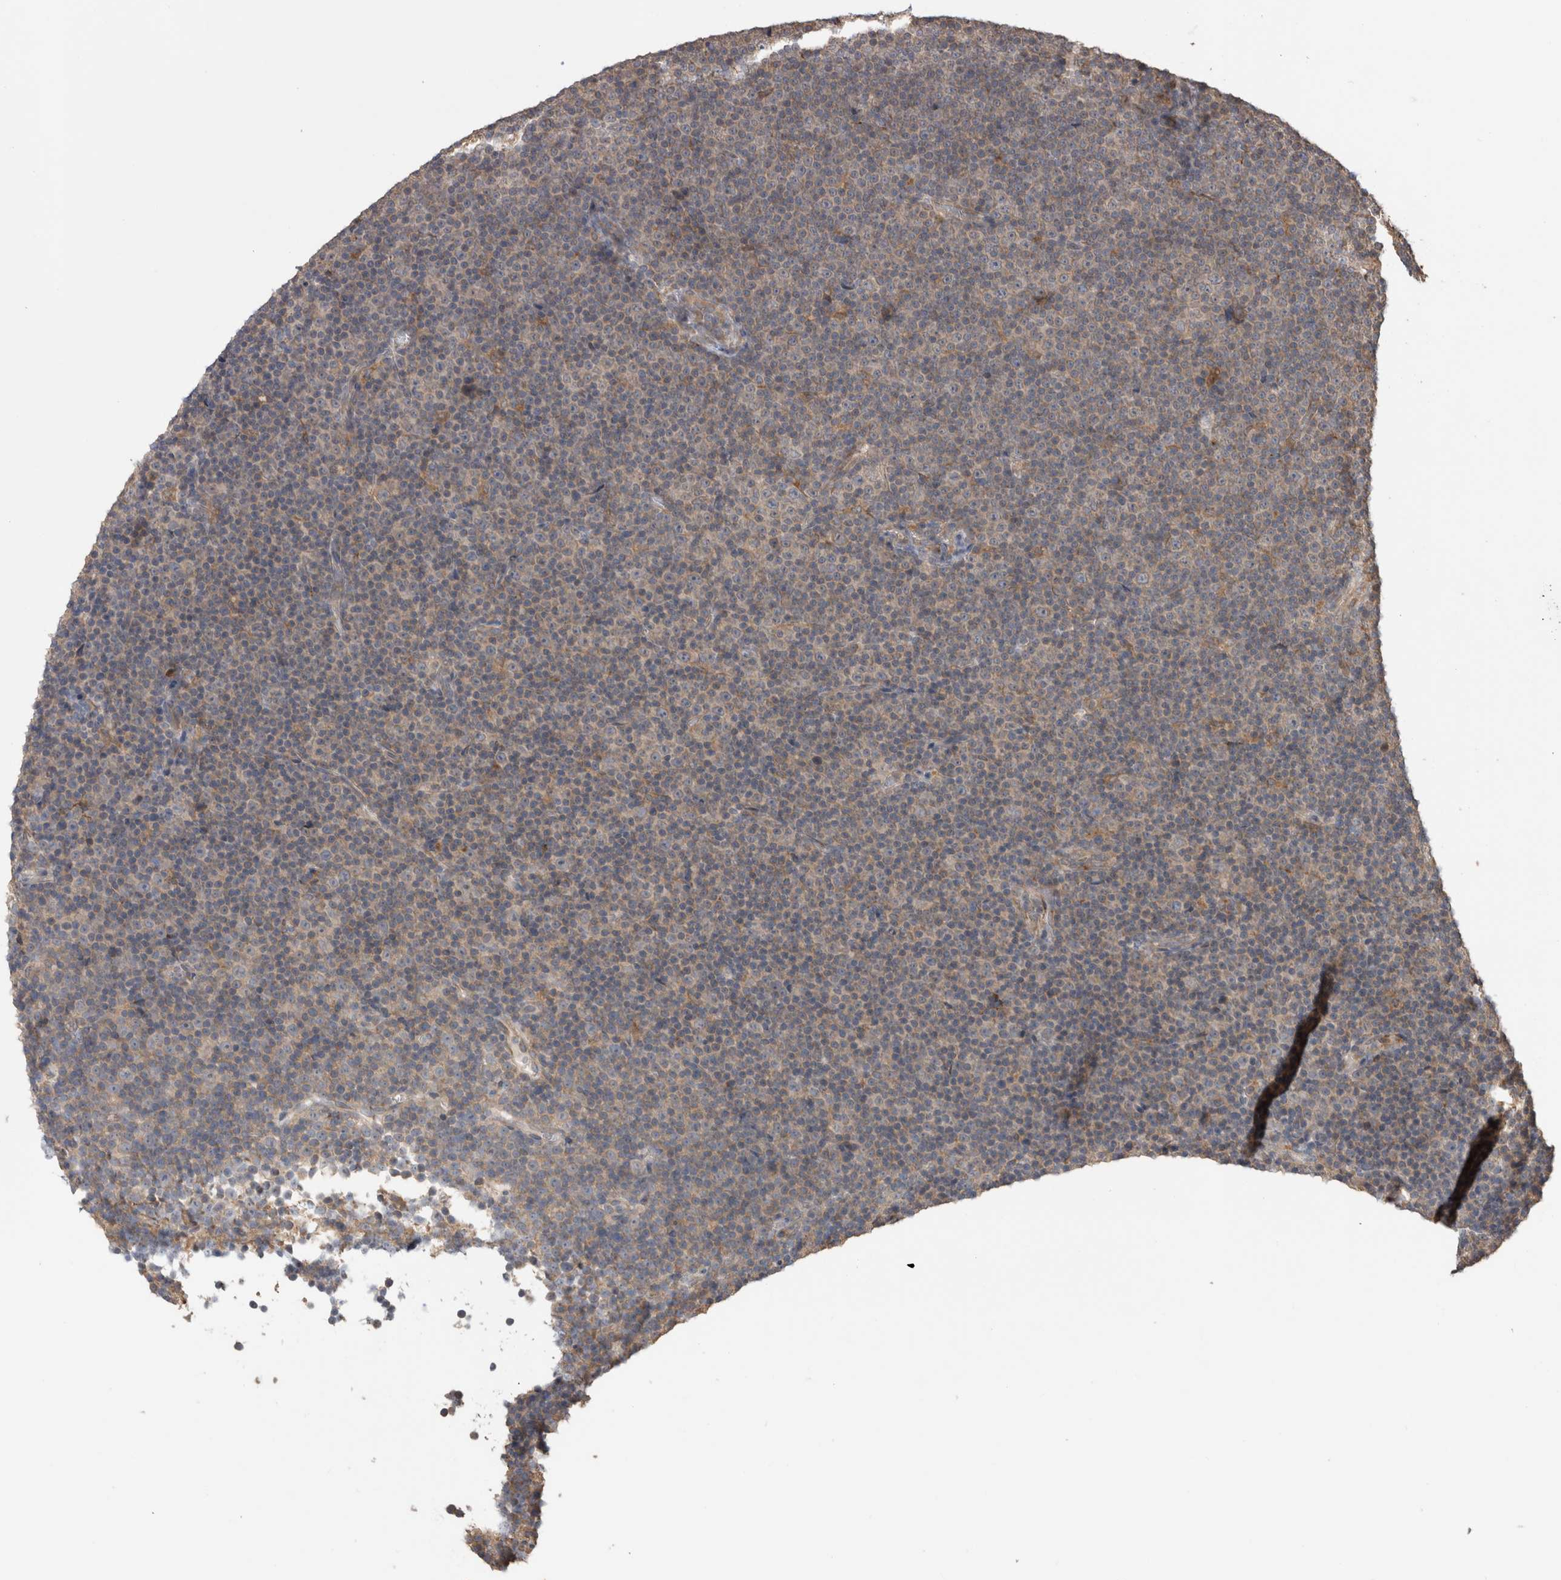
{"staining": {"intensity": "weak", "quantity": ">75%", "location": "cytoplasmic/membranous"}, "tissue": "lymphoma", "cell_type": "Tumor cells", "image_type": "cancer", "snomed": [{"axis": "morphology", "description": "Malignant lymphoma, non-Hodgkin's type, Low grade"}, {"axis": "topography", "description": "Lymph node"}], "caption": "DAB (3,3'-diaminobenzidine) immunohistochemical staining of human low-grade malignant lymphoma, non-Hodgkin's type reveals weak cytoplasmic/membranous protein positivity in about >75% of tumor cells. The staining is performed using DAB brown chromogen to label protein expression. The nuclei are counter-stained blue using hematoxylin.", "gene": "TBCE", "patient": {"sex": "female", "age": 67}}